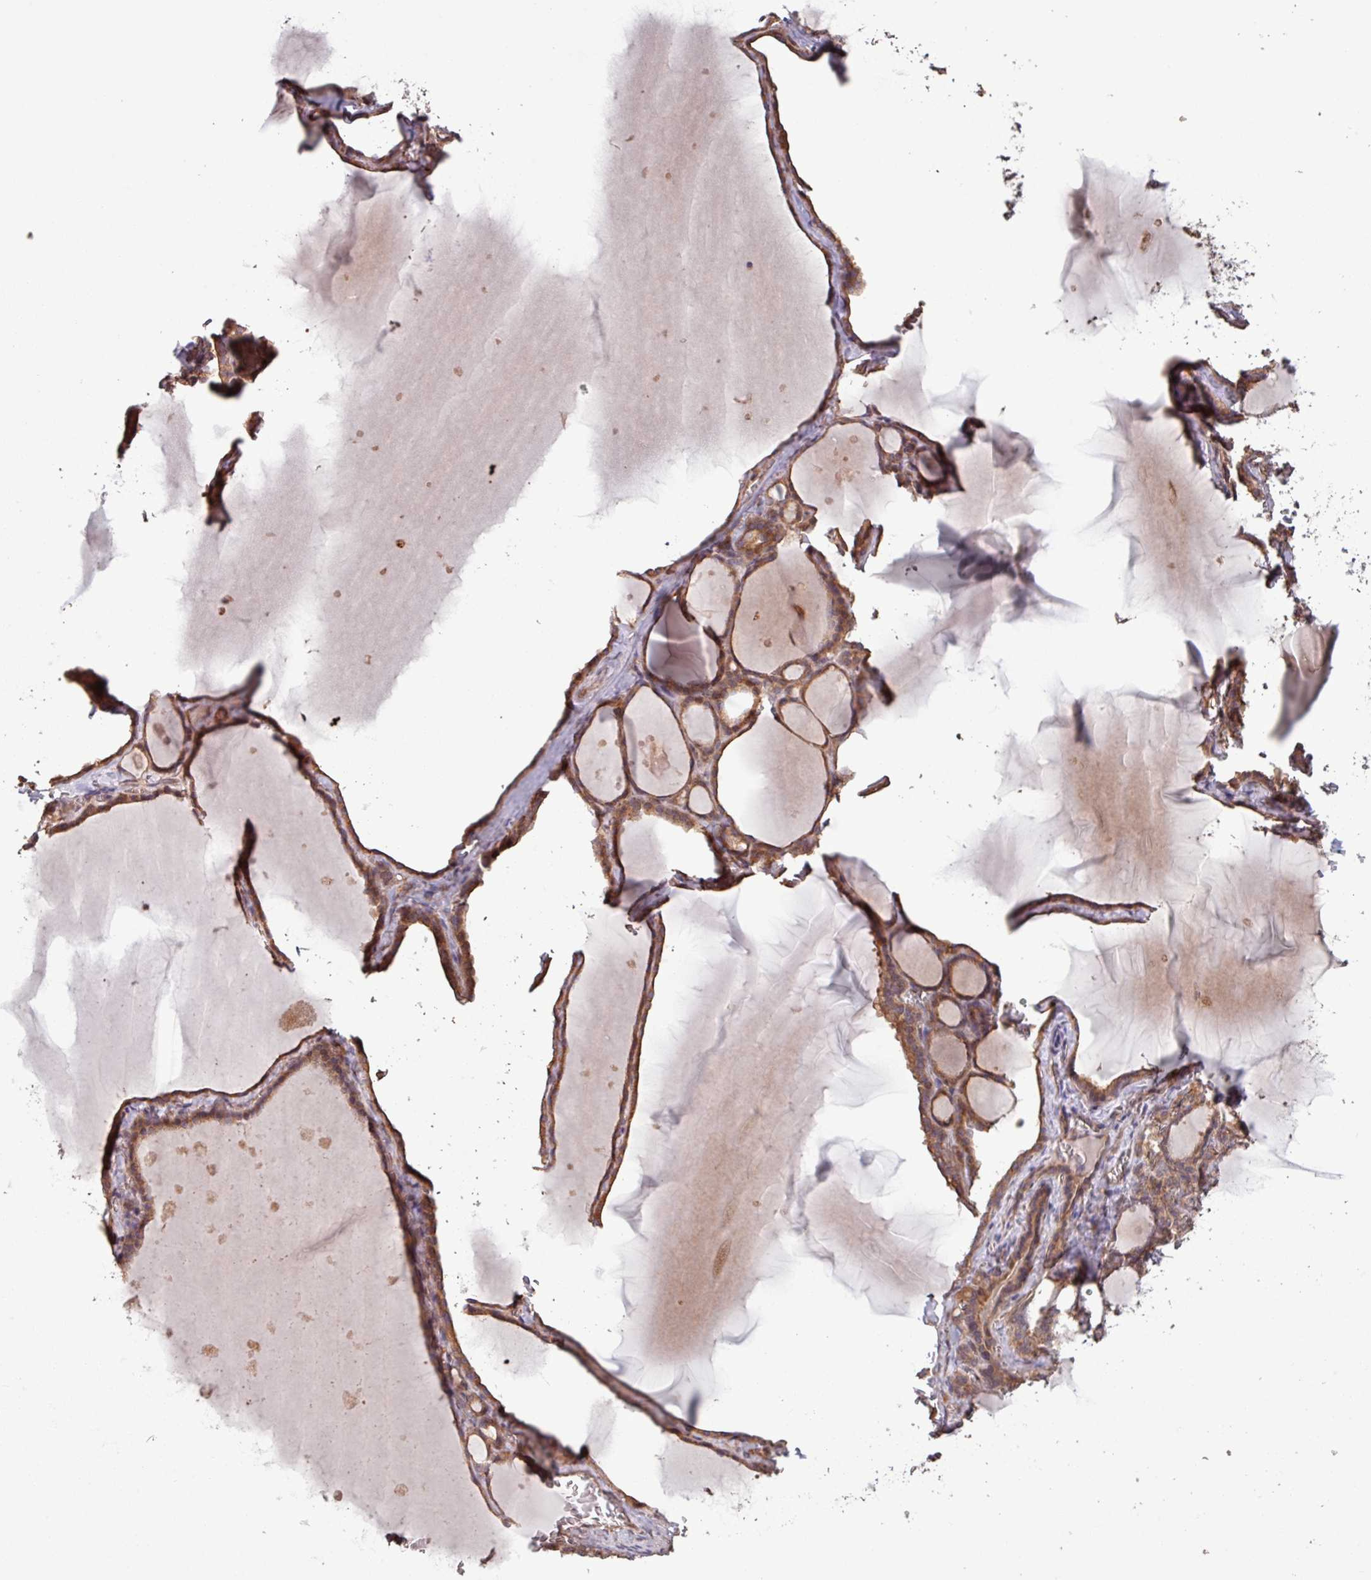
{"staining": {"intensity": "moderate", "quantity": ">75%", "location": "cytoplasmic/membranous"}, "tissue": "thyroid gland", "cell_type": "Glandular cells", "image_type": "normal", "snomed": [{"axis": "morphology", "description": "Normal tissue, NOS"}, {"axis": "topography", "description": "Thyroid gland"}], "caption": "Unremarkable thyroid gland was stained to show a protein in brown. There is medium levels of moderate cytoplasmic/membranous expression in about >75% of glandular cells. (DAB = brown stain, brightfield microscopy at high magnification).", "gene": "TRABD2A", "patient": {"sex": "female", "age": 49}}